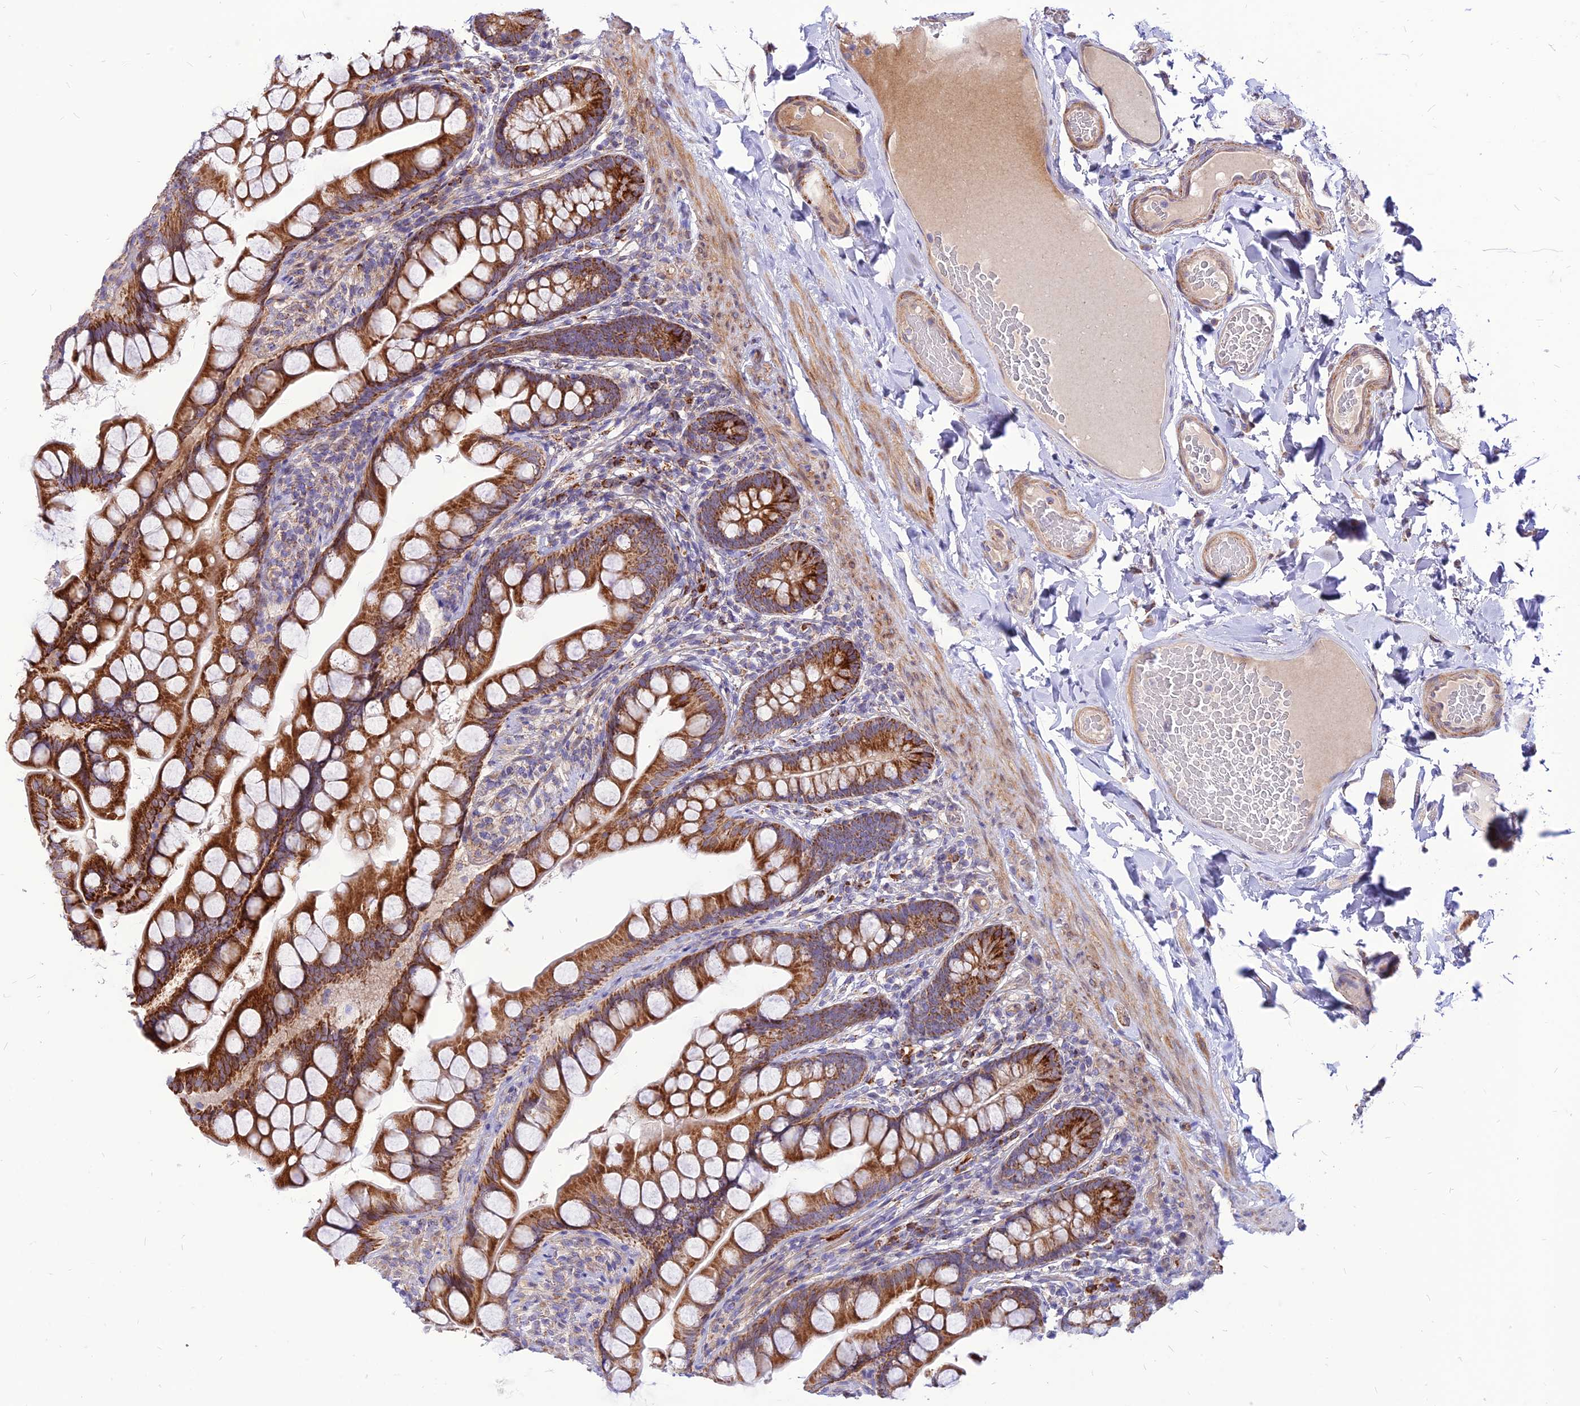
{"staining": {"intensity": "strong", "quantity": ">75%", "location": "cytoplasmic/membranous"}, "tissue": "small intestine", "cell_type": "Glandular cells", "image_type": "normal", "snomed": [{"axis": "morphology", "description": "Normal tissue, NOS"}, {"axis": "topography", "description": "Small intestine"}], "caption": "Protein analysis of normal small intestine displays strong cytoplasmic/membranous expression in about >75% of glandular cells. Using DAB (3,3'-diaminobenzidine) (brown) and hematoxylin (blue) stains, captured at high magnification using brightfield microscopy.", "gene": "ECI1", "patient": {"sex": "male", "age": 70}}